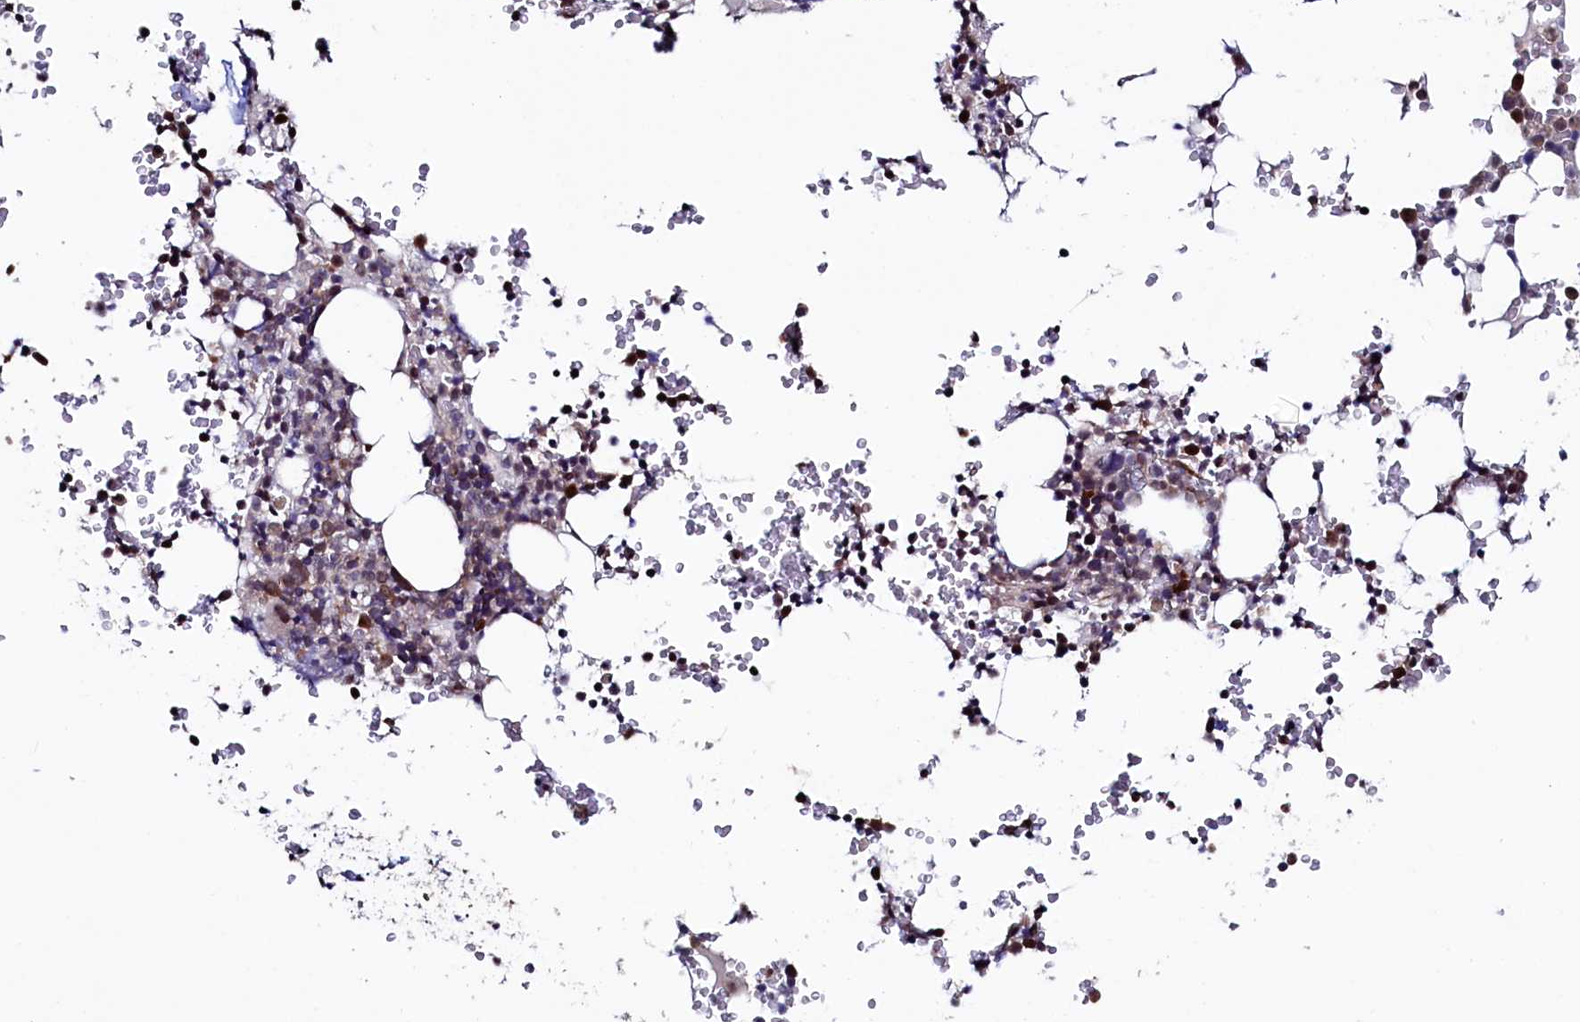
{"staining": {"intensity": "moderate", "quantity": "25%-75%", "location": "cytoplasmic/membranous"}, "tissue": "bone marrow", "cell_type": "Hematopoietic cells", "image_type": "normal", "snomed": [{"axis": "morphology", "description": "Normal tissue, NOS"}, {"axis": "topography", "description": "Bone marrow"}], "caption": "This histopathology image displays benign bone marrow stained with immunohistochemistry to label a protein in brown. The cytoplasmic/membranous of hematopoietic cells show moderate positivity for the protein. Nuclei are counter-stained blue.", "gene": "LEO1", "patient": {"sex": "male", "age": 58}}